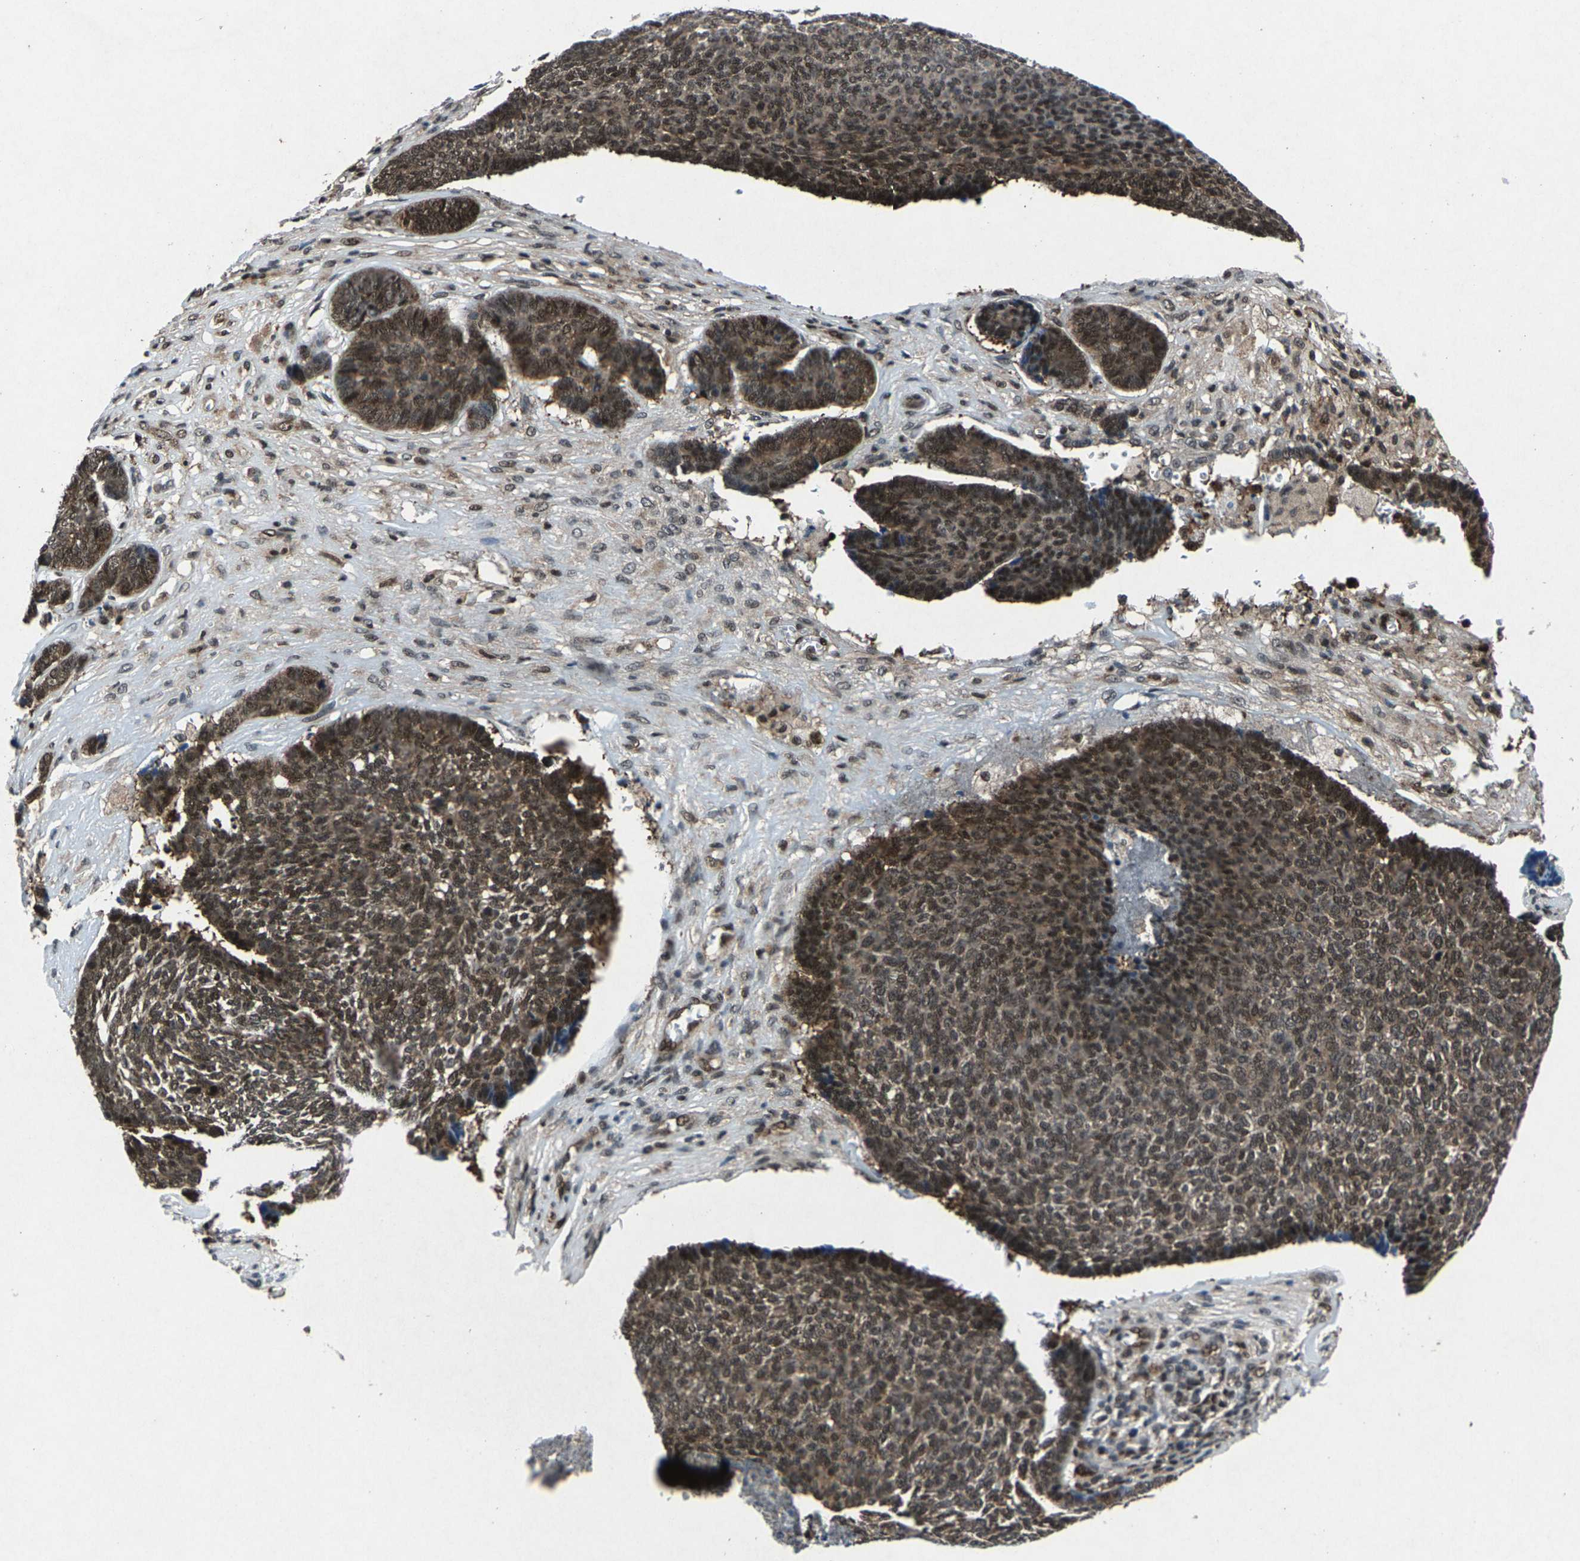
{"staining": {"intensity": "moderate", "quantity": ">75%", "location": "cytoplasmic/membranous,nuclear"}, "tissue": "skin cancer", "cell_type": "Tumor cells", "image_type": "cancer", "snomed": [{"axis": "morphology", "description": "Basal cell carcinoma"}, {"axis": "topography", "description": "Skin"}], "caption": "Moderate cytoplasmic/membranous and nuclear staining for a protein is identified in approximately >75% of tumor cells of skin basal cell carcinoma using immunohistochemistry (IHC).", "gene": "ATXN3", "patient": {"sex": "male", "age": 84}}